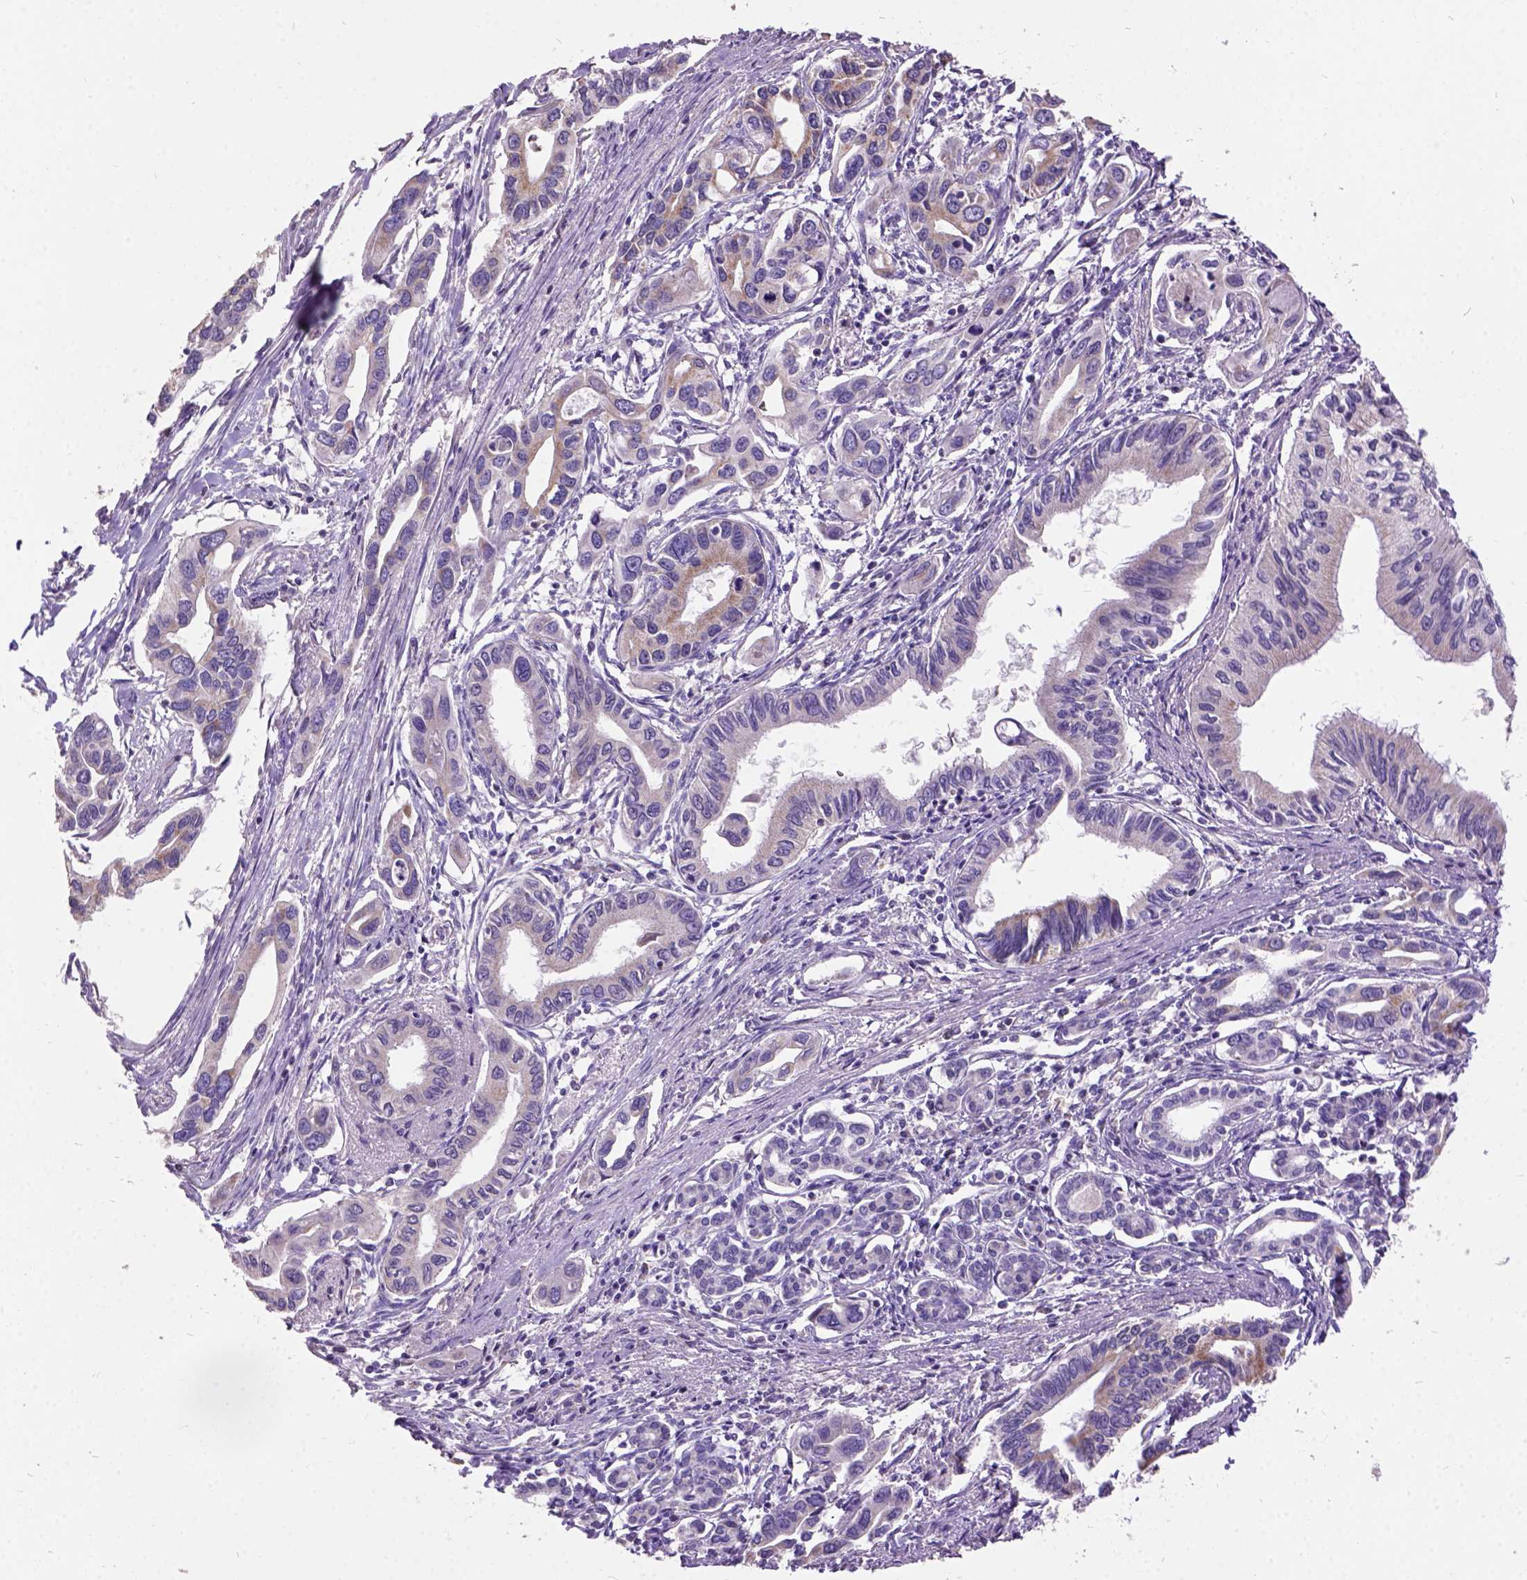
{"staining": {"intensity": "moderate", "quantity": "25%-75%", "location": "cytoplasmic/membranous"}, "tissue": "pancreatic cancer", "cell_type": "Tumor cells", "image_type": "cancer", "snomed": [{"axis": "morphology", "description": "Adenocarcinoma, NOS"}, {"axis": "topography", "description": "Pancreas"}], "caption": "Moderate cytoplasmic/membranous protein staining is present in approximately 25%-75% of tumor cells in pancreatic cancer (adenocarcinoma). The staining was performed using DAB, with brown indicating positive protein expression. Nuclei are stained blue with hematoxylin.", "gene": "DQX1", "patient": {"sex": "male", "age": 60}}